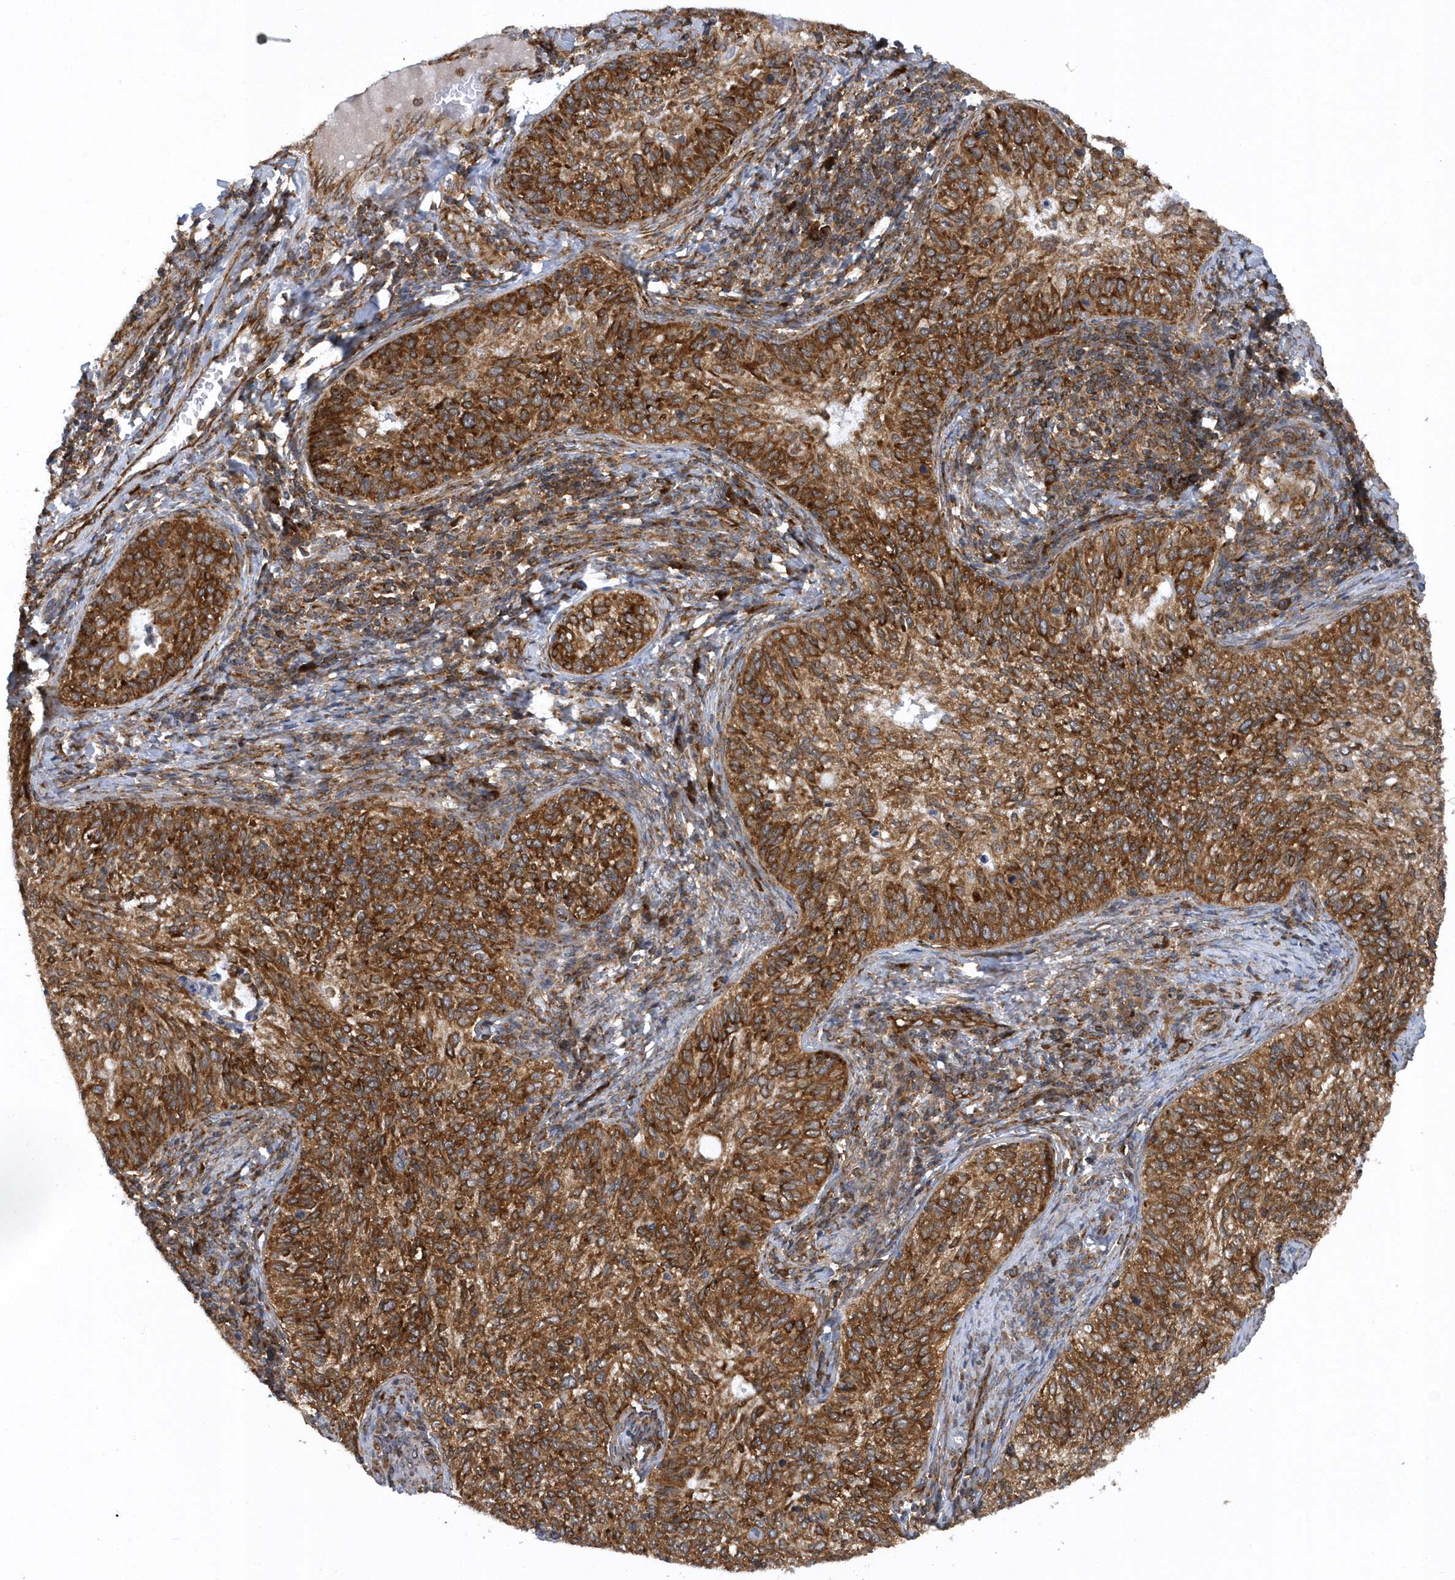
{"staining": {"intensity": "moderate", "quantity": ">75%", "location": "cytoplasmic/membranous"}, "tissue": "cervical cancer", "cell_type": "Tumor cells", "image_type": "cancer", "snomed": [{"axis": "morphology", "description": "Squamous cell carcinoma, NOS"}, {"axis": "topography", "description": "Cervix"}], "caption": "Immunohistochemical staining of squamous cell carcinoma (cervical) reveals moderate cytoplasmic/membranous protein staining in approximately >75% of tumor cells.", "gene": "PHF1", "patient": {"sex": "female", "age": 30}}